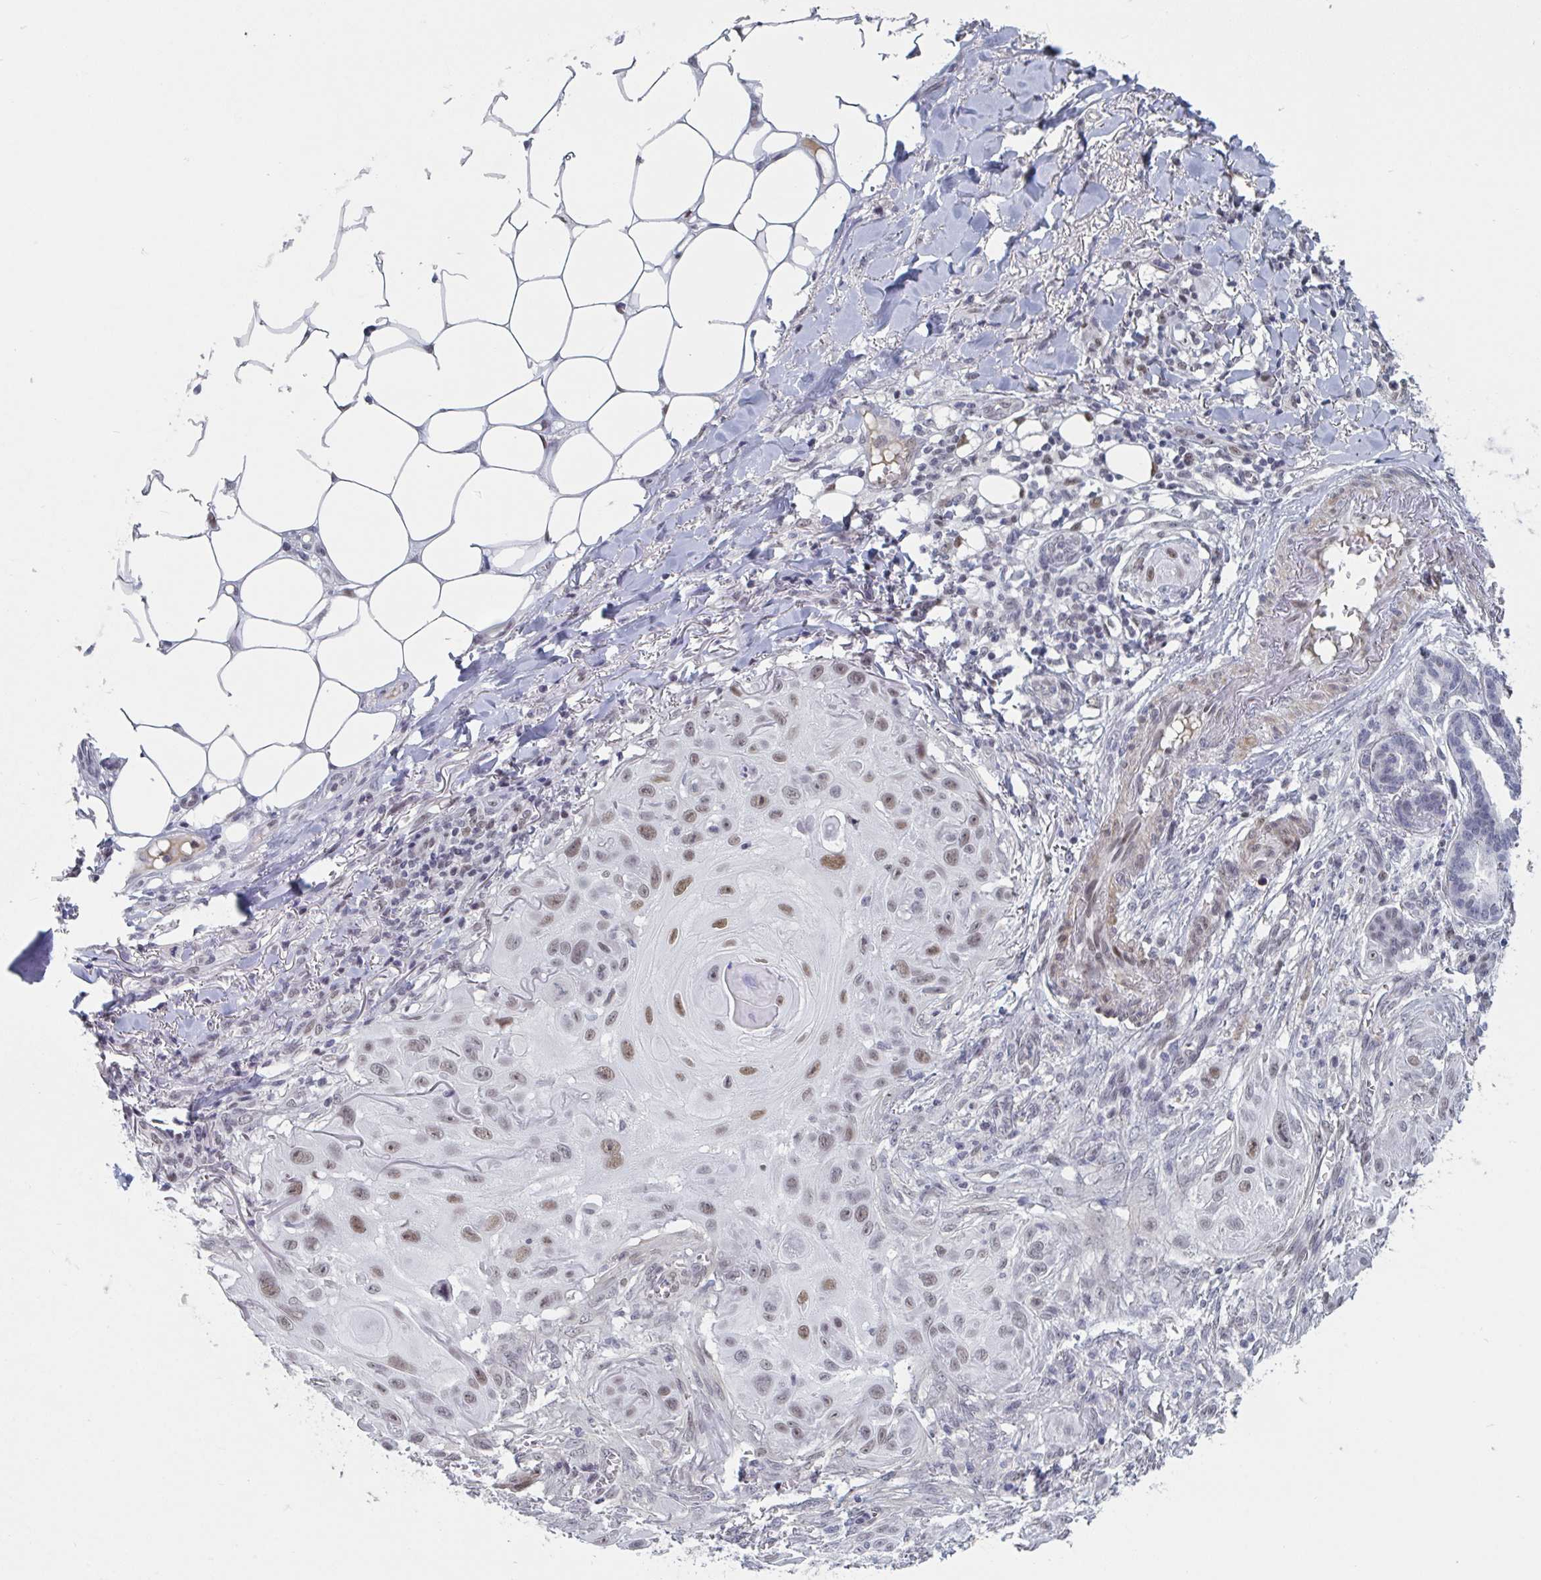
{"staining": {"intensity": "moderate", "quantity": ">75%", "location": "nuclear"}, "tissue": "skin cancer", "cell_type": "Tumor cells", "image_type": "cancer", "snomed": [{"axis": "morphology", "description": "Squamous cell carcinoma, NOS"}, {"axis": "topography", "description": "Skin"}], "caption": "Human skin cancer stained with a brown dye reveals moderate nuclear positive expression in about >75% of tumor cells.", "gene": "BCL7B", "patient": {"sex": "female", "age": 91}}